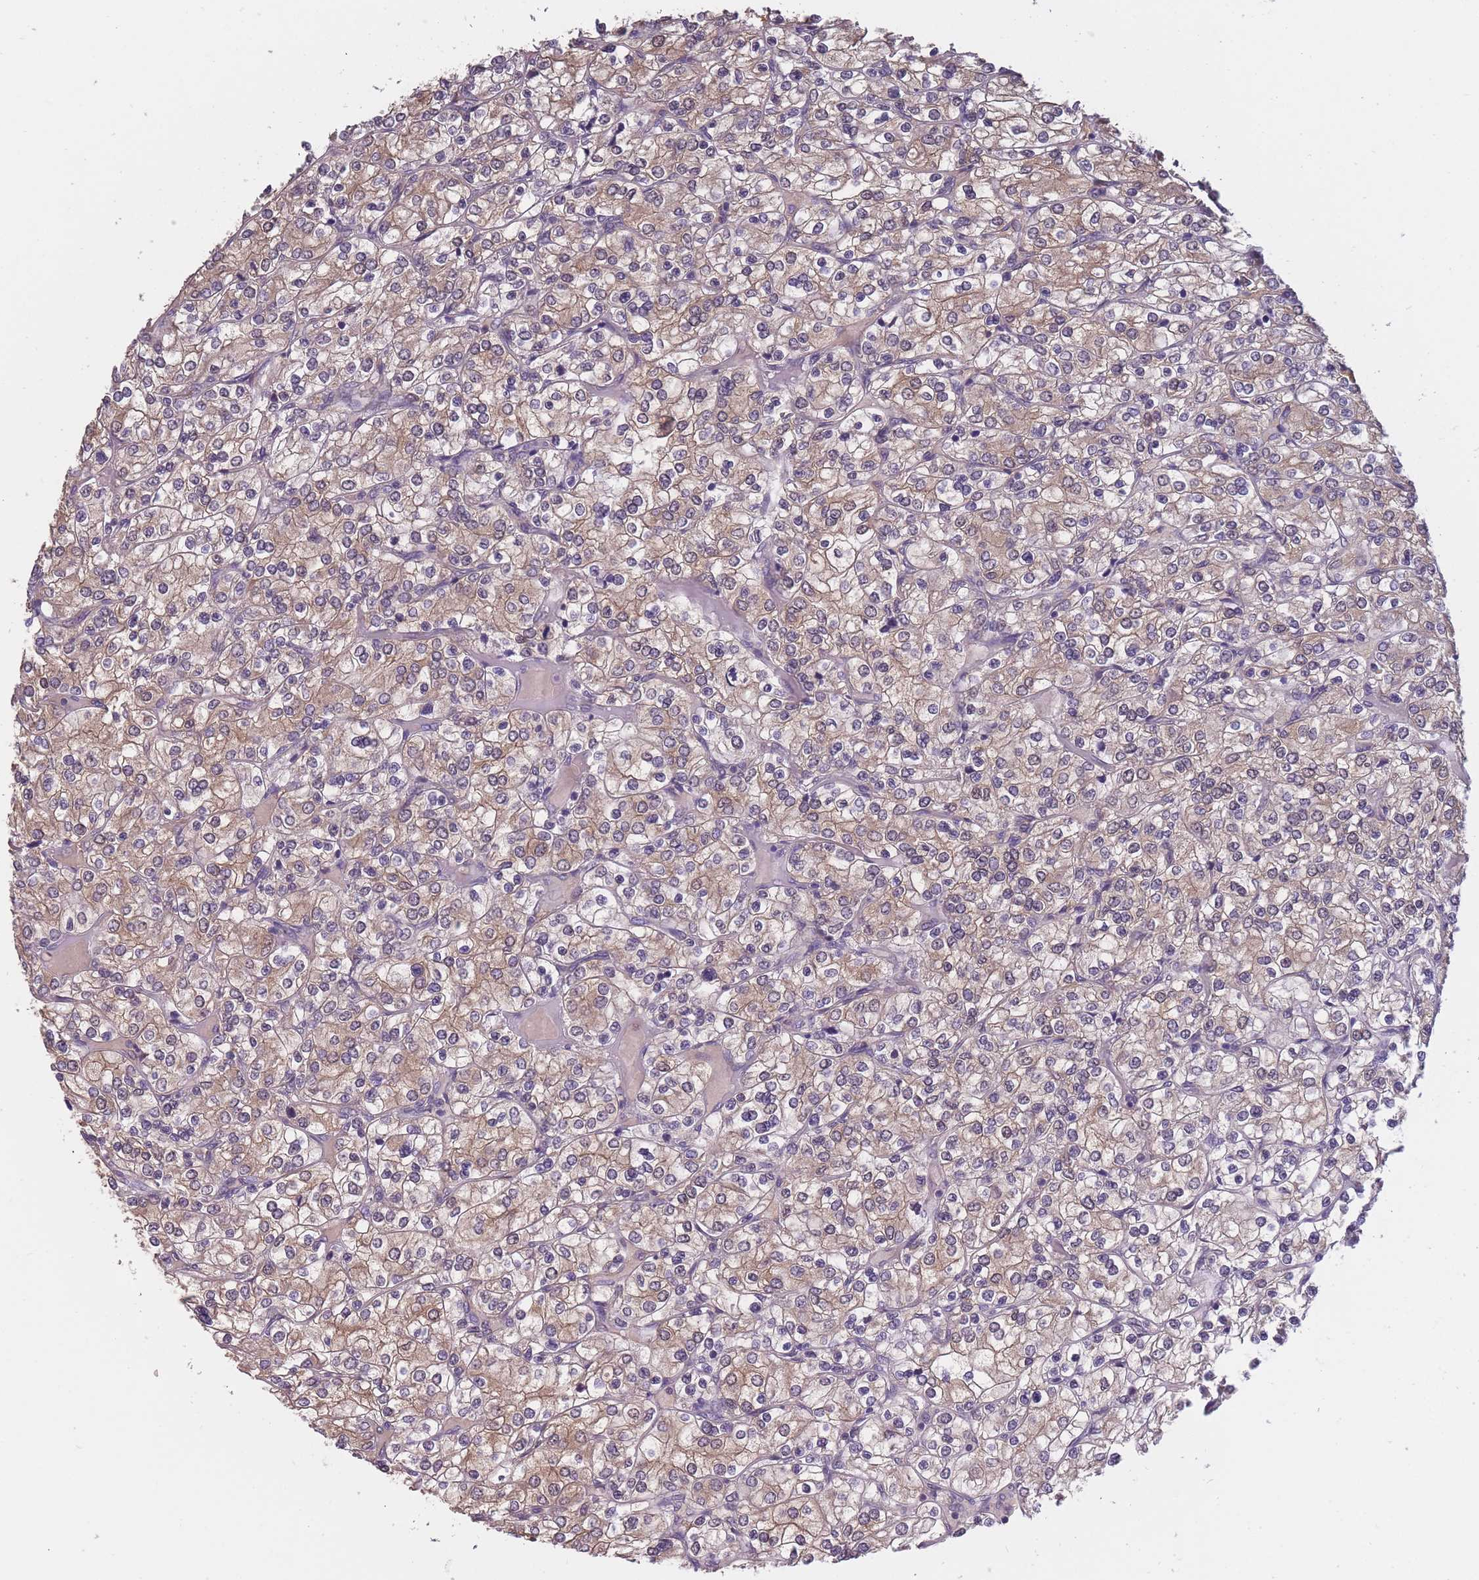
{"staining": {"intensity": "weak", "quantity": ">75%", "location": "cytoplasmic/membranous"}, "tissue": "renal cancer", "cell_type": "Tumor cells", "image_type": "cancer", "snomed": [{"axis": "morphology", "description": "Adenocarcinoma, NOS"}, {"axis": "topography", "description": "Kidney"}], "caption": "High-power microscopy captured an IHC micrograph of renal adenocarcinoma, revealing weak cytoplasmic/membranous staining in approximately >75% of tumor cells.", "gene": "KIAA1755", "patient": {"sex": "male", "age": 80}}